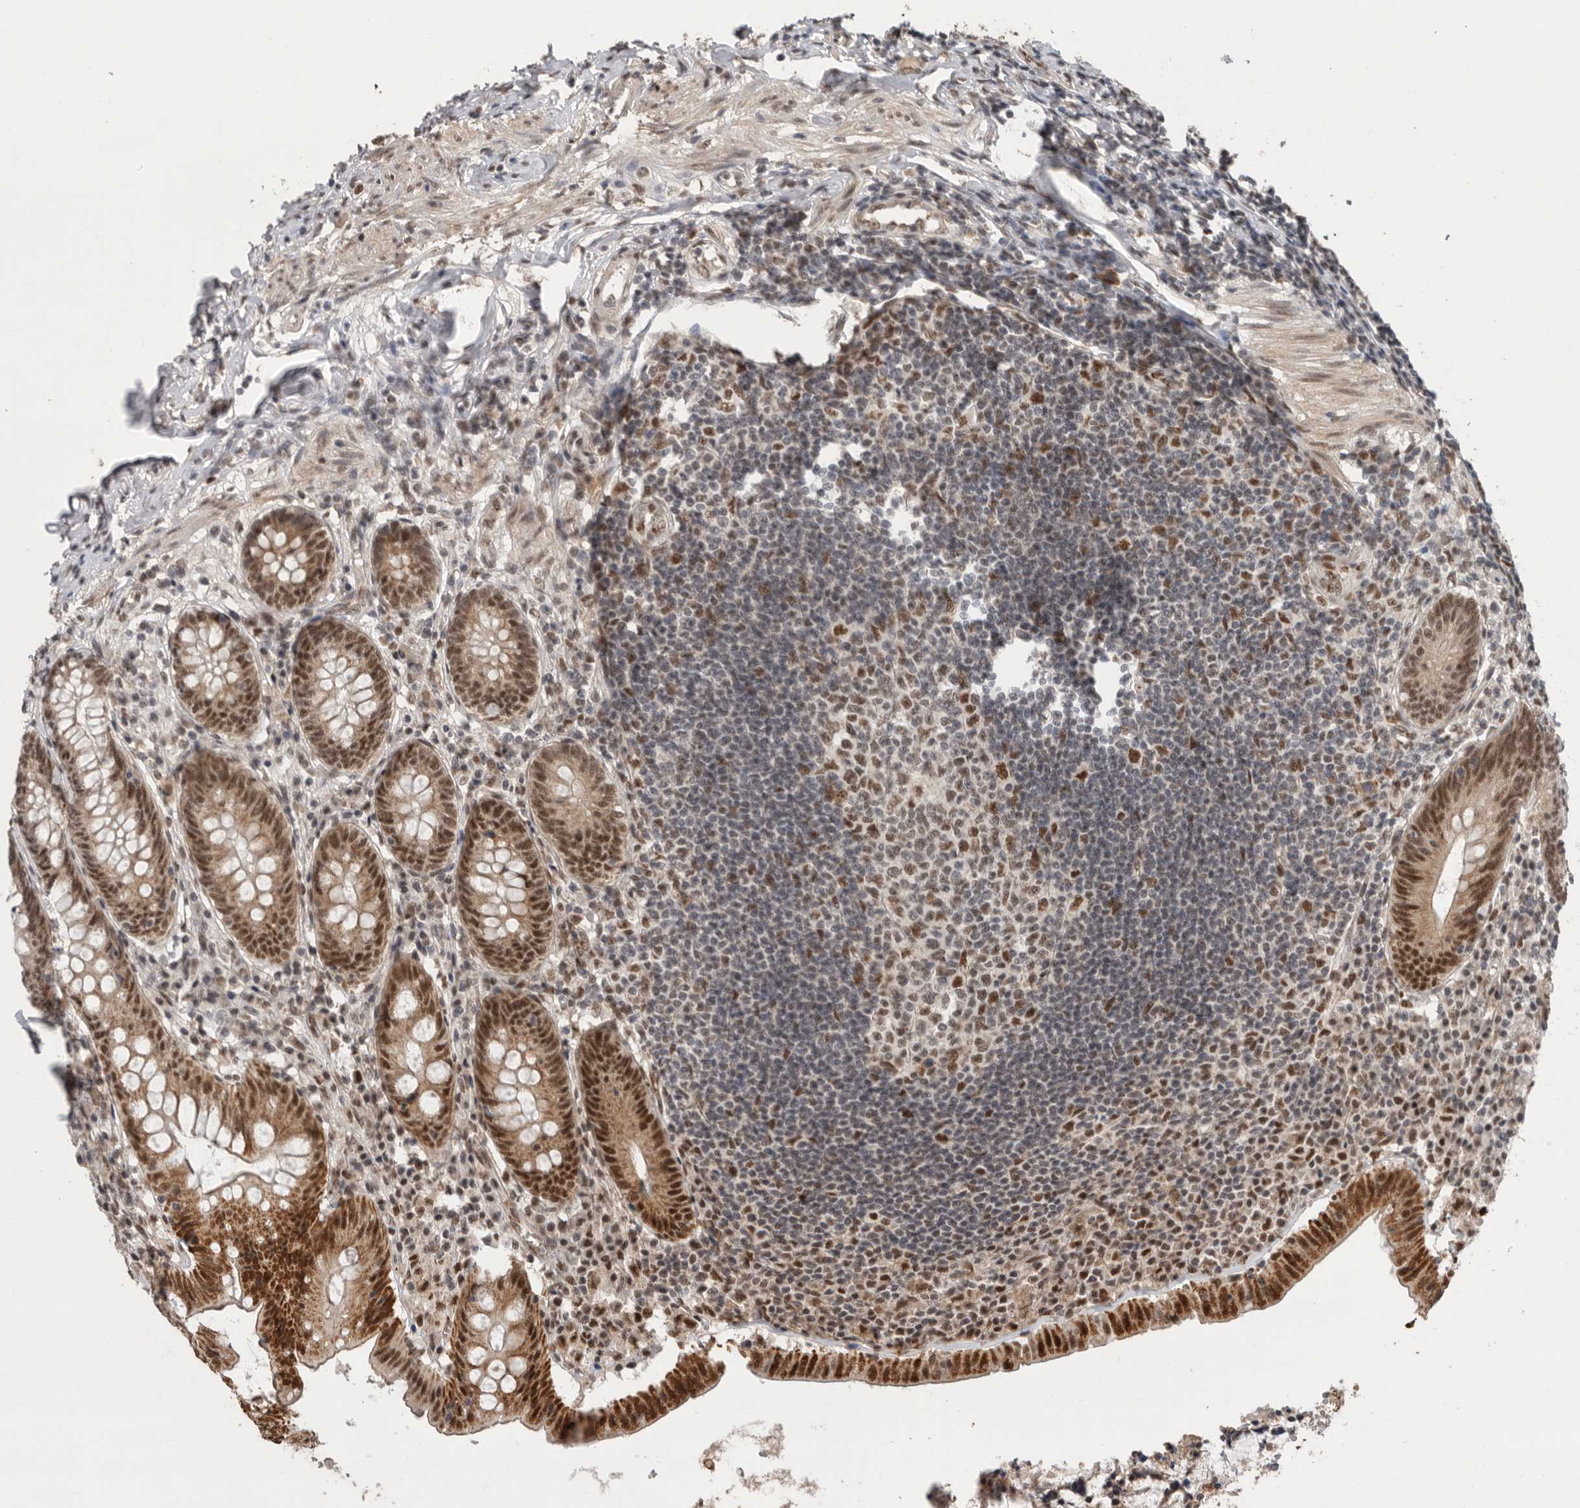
{"staining": {"intensity": "strong", "quantity": ">75%", "location": "cytoplasmic/membranous,nuclear"}, "tissue": "appendix", "cell_type": "Glandular cells", "image_type": "normal", "snomed": [{"axis": "morphology", "description": "Normal tissue, NOS"}, {"axis": "topography", "description": "Appendix"}], "caption": "This photomicrograph exhibits immunohistochemistry staining of unremarkable appendix, with high strong cytoplasmic/membranous,nuclear staining in about >75% of glandular cells.", "gene": "PPP1R10", "patient": {"sex": "female", "age": 54}}